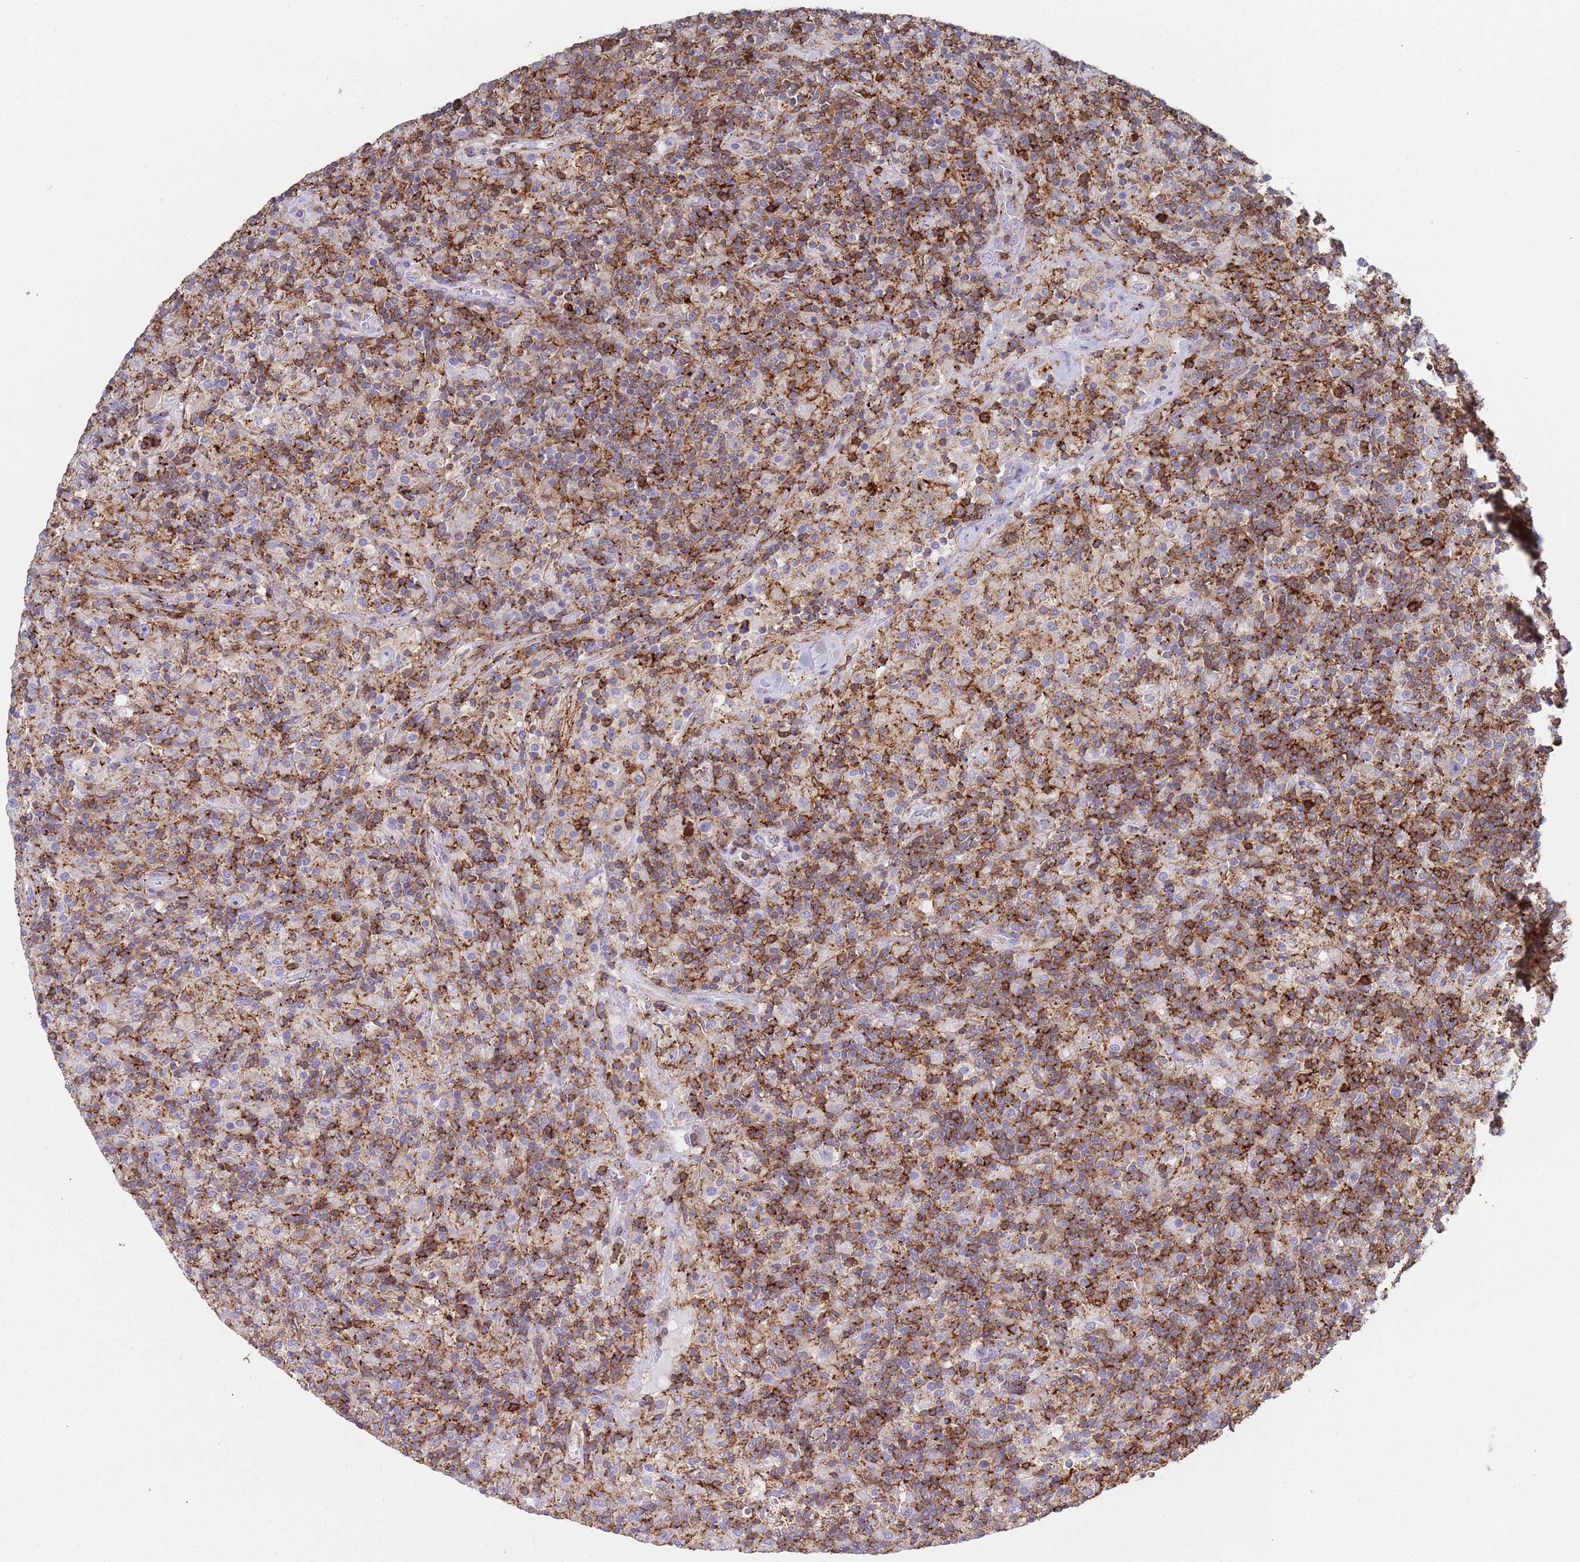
{"staining": {"intensity": "strong", "quantity": "25%-75%", "location": "cytoplasmic/membranous"}, "tissue": "lymphoma", "cell_type": "Tumor cells", "image_type": "cancer", "snomed": [{"axis": "morphology", "description": "Hodgkin's disease, NOS"}, {"axis": "topography", "description": "Lymph node"}], "caption": "Immunohistochemical staining of human Hodgkin's disease demonstrates high levels of strong cytoplasmic/membranous expression in about 25%-75% of tumor cells.", "gene": "RNF144A", "patient": {"sex": "male", "age": 70}}